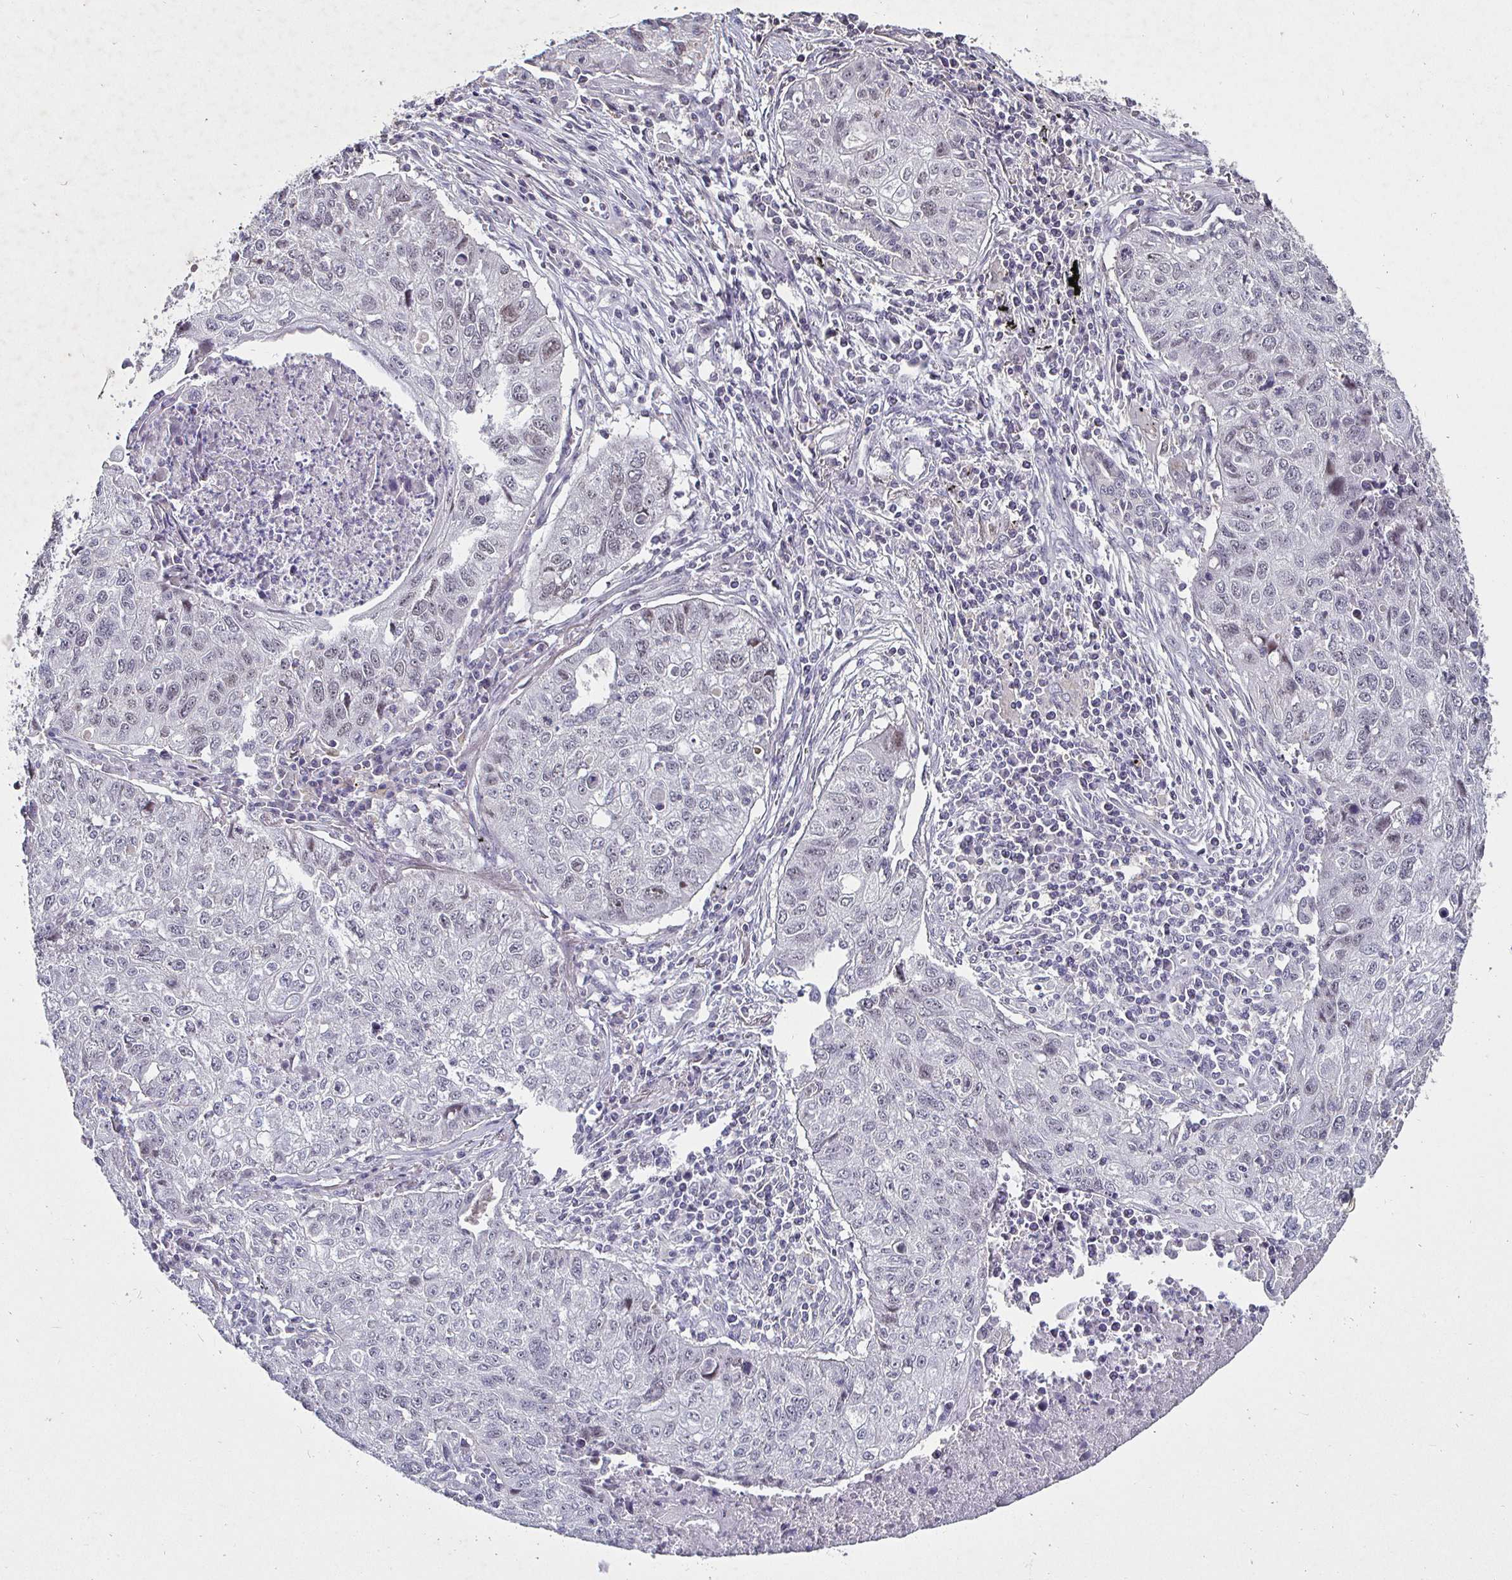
{"staining": {"intensity": "weak", "quantity": "<25%", "location": "nuclear"}, "tissue": "lung cancer", "cell_type": "Tumor cells", "image_type": "cancer", "snomed": [{"axis": "morphology", "description": "Normal morphology"}, {"axis": "morphology", "description": "Aneuploidy"}, {"axis": "morphology", "description": "Squamous cell carcinoma, NOS"}, {"axis": "topography", "description": "Lymph node"}, {"axis": "topography", "description": "Lung"}], "caption": "This is an IHC histopathology image of human lung cancer. There is no expression in tumor cells.", "gene": "MLH1", "patient": {"sex": "female", "age": 76}}